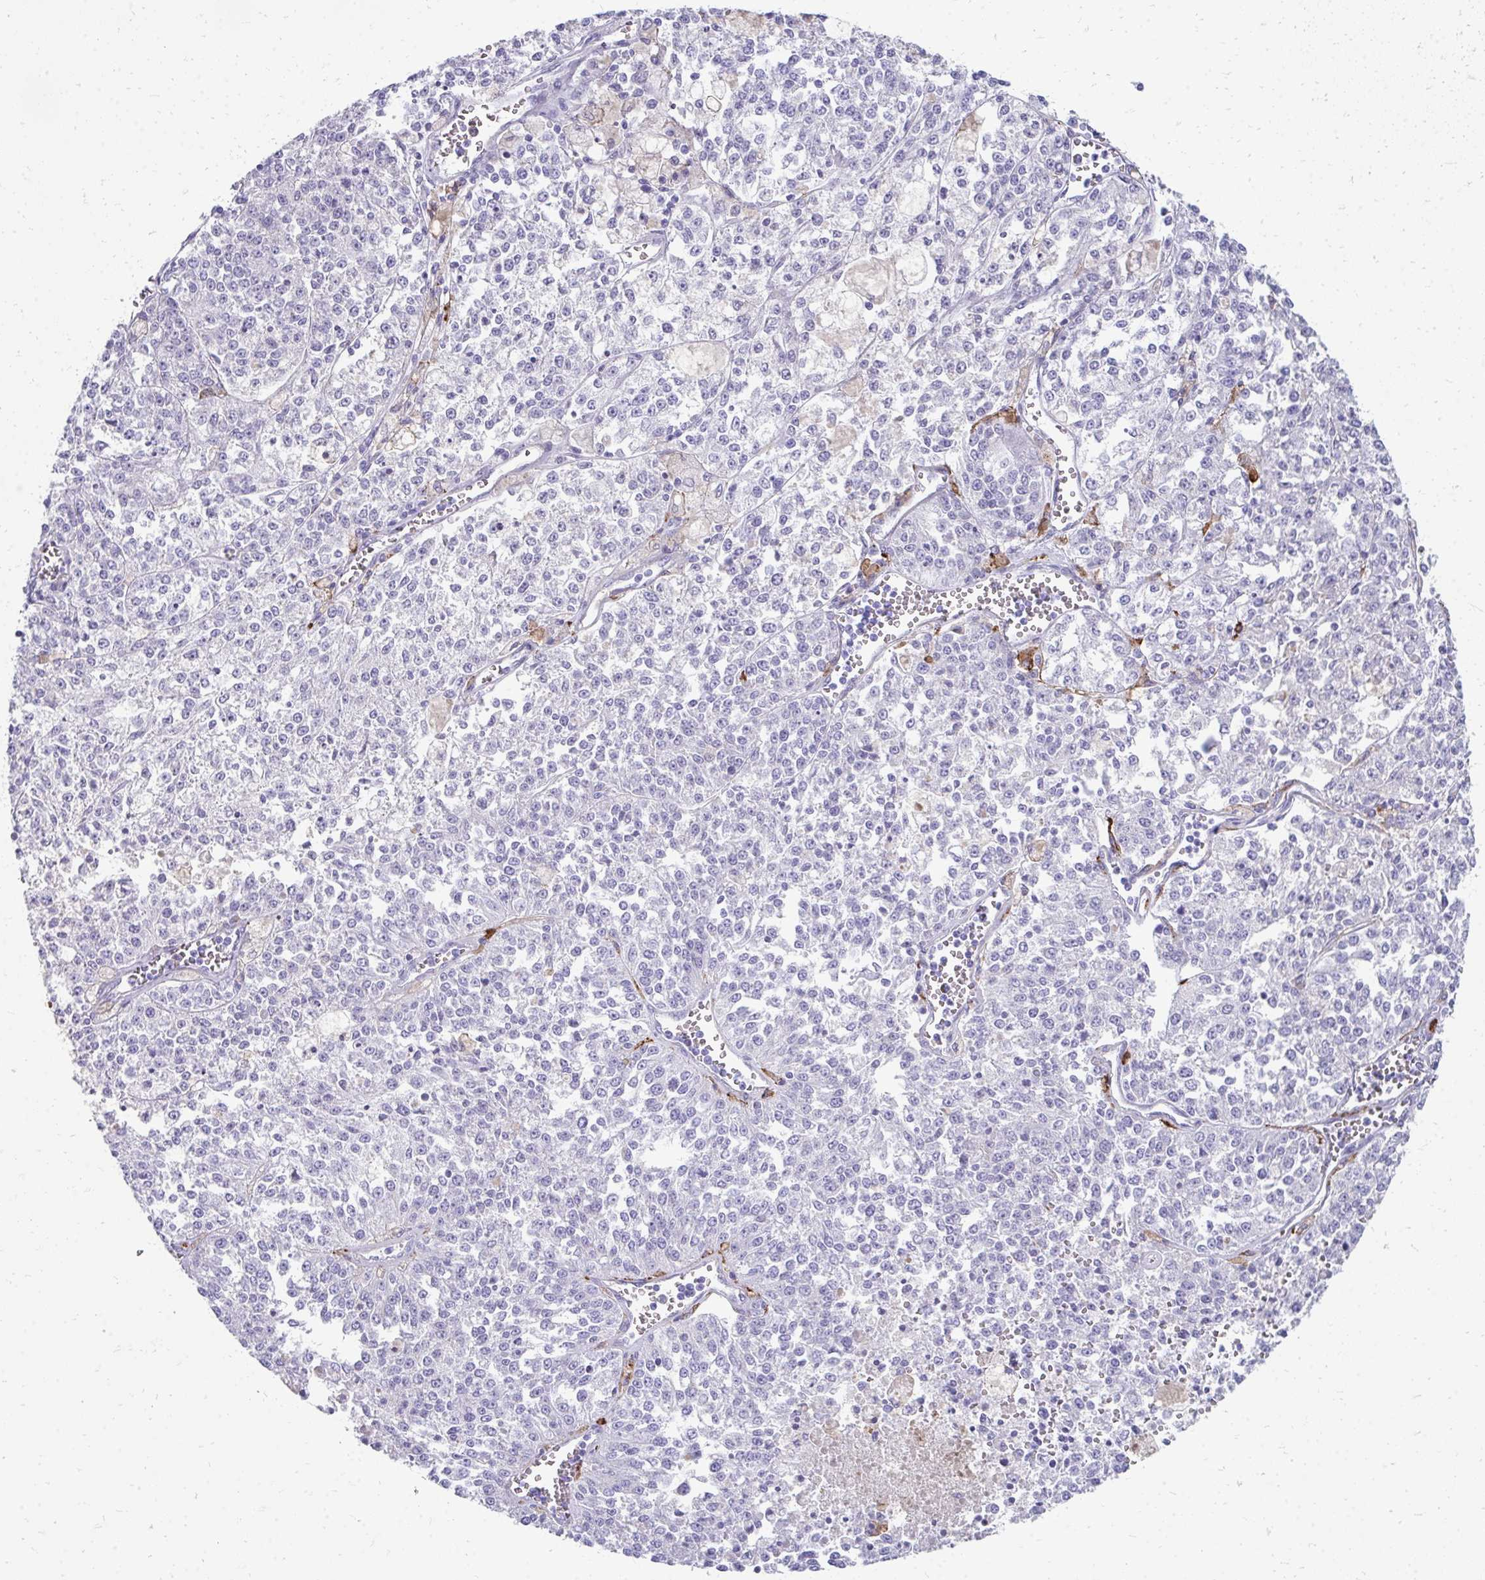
{"staining": {"intensity": "negative", "quantity": "none", "location": "none"}, "tissue": "melanoma", "cell_type": "Tumor cells", "image_type": "cancer", "snomed": [{"axis": "morphology", "description": "Malignant melanoma, NOS"}, {"axis": "topography", "description": "Skin"}], "caption": "Histopathology image shows no protein positivity in tumor cells of melanoma tissue. (DAB immunohistochemistry, high magnification).", "gene": "CD163", "patient": {"sex": "female", "age": 64}}